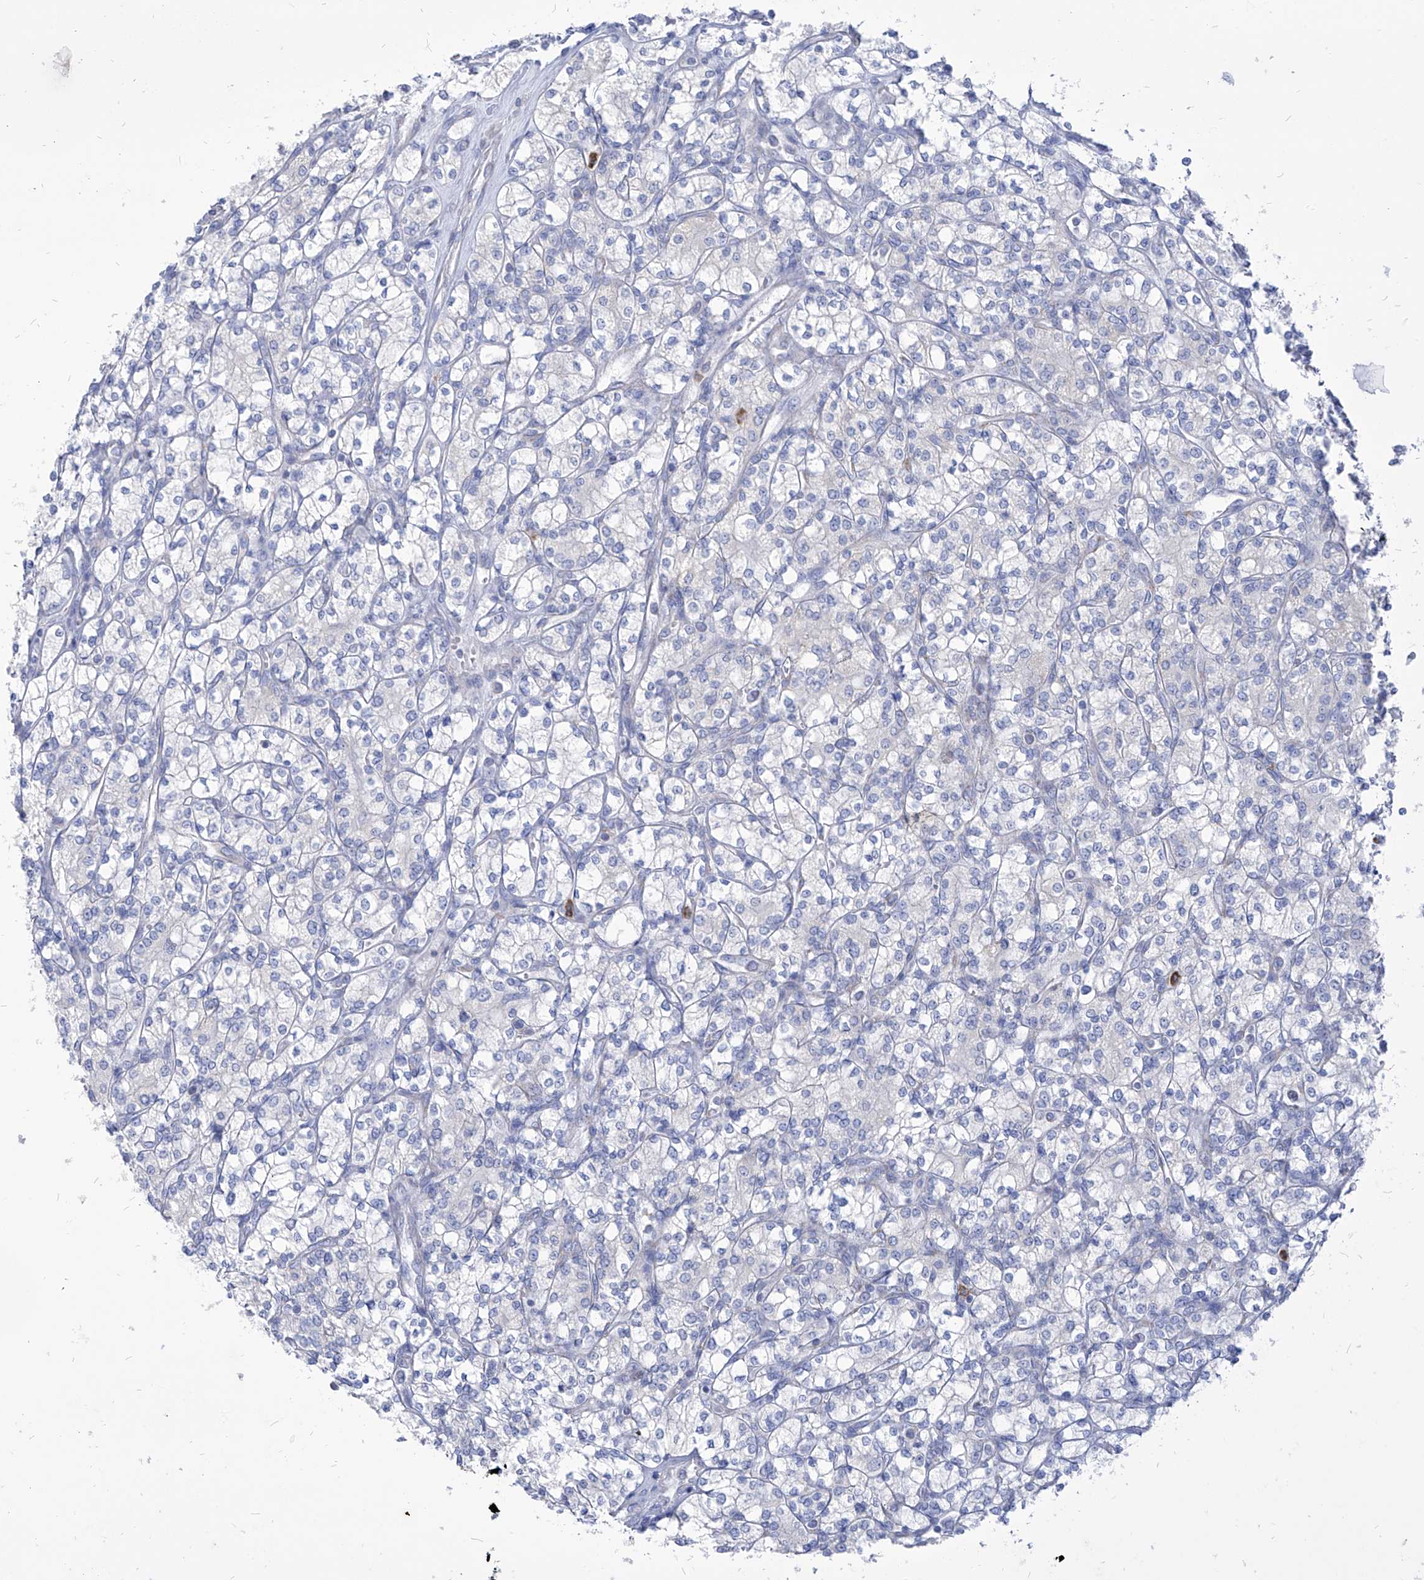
{"staining": {"intensity": "negative", "quantity": "none", "location": "none"}, "tissue": "renal cancer", "cell_type": "Tumor cells", "image_type": "cancer", "snomed": [{"axis": "morphology", "description": "Adenocarcinoma, NOS"}, {"axis": "topography", "description": "Kidney"}], "caption": "This is an IHC micrograph of renal cancer. There is no expression in tumor cells.", "gene": "COQ3", "patient": {"sex": "male", "age": 77}}